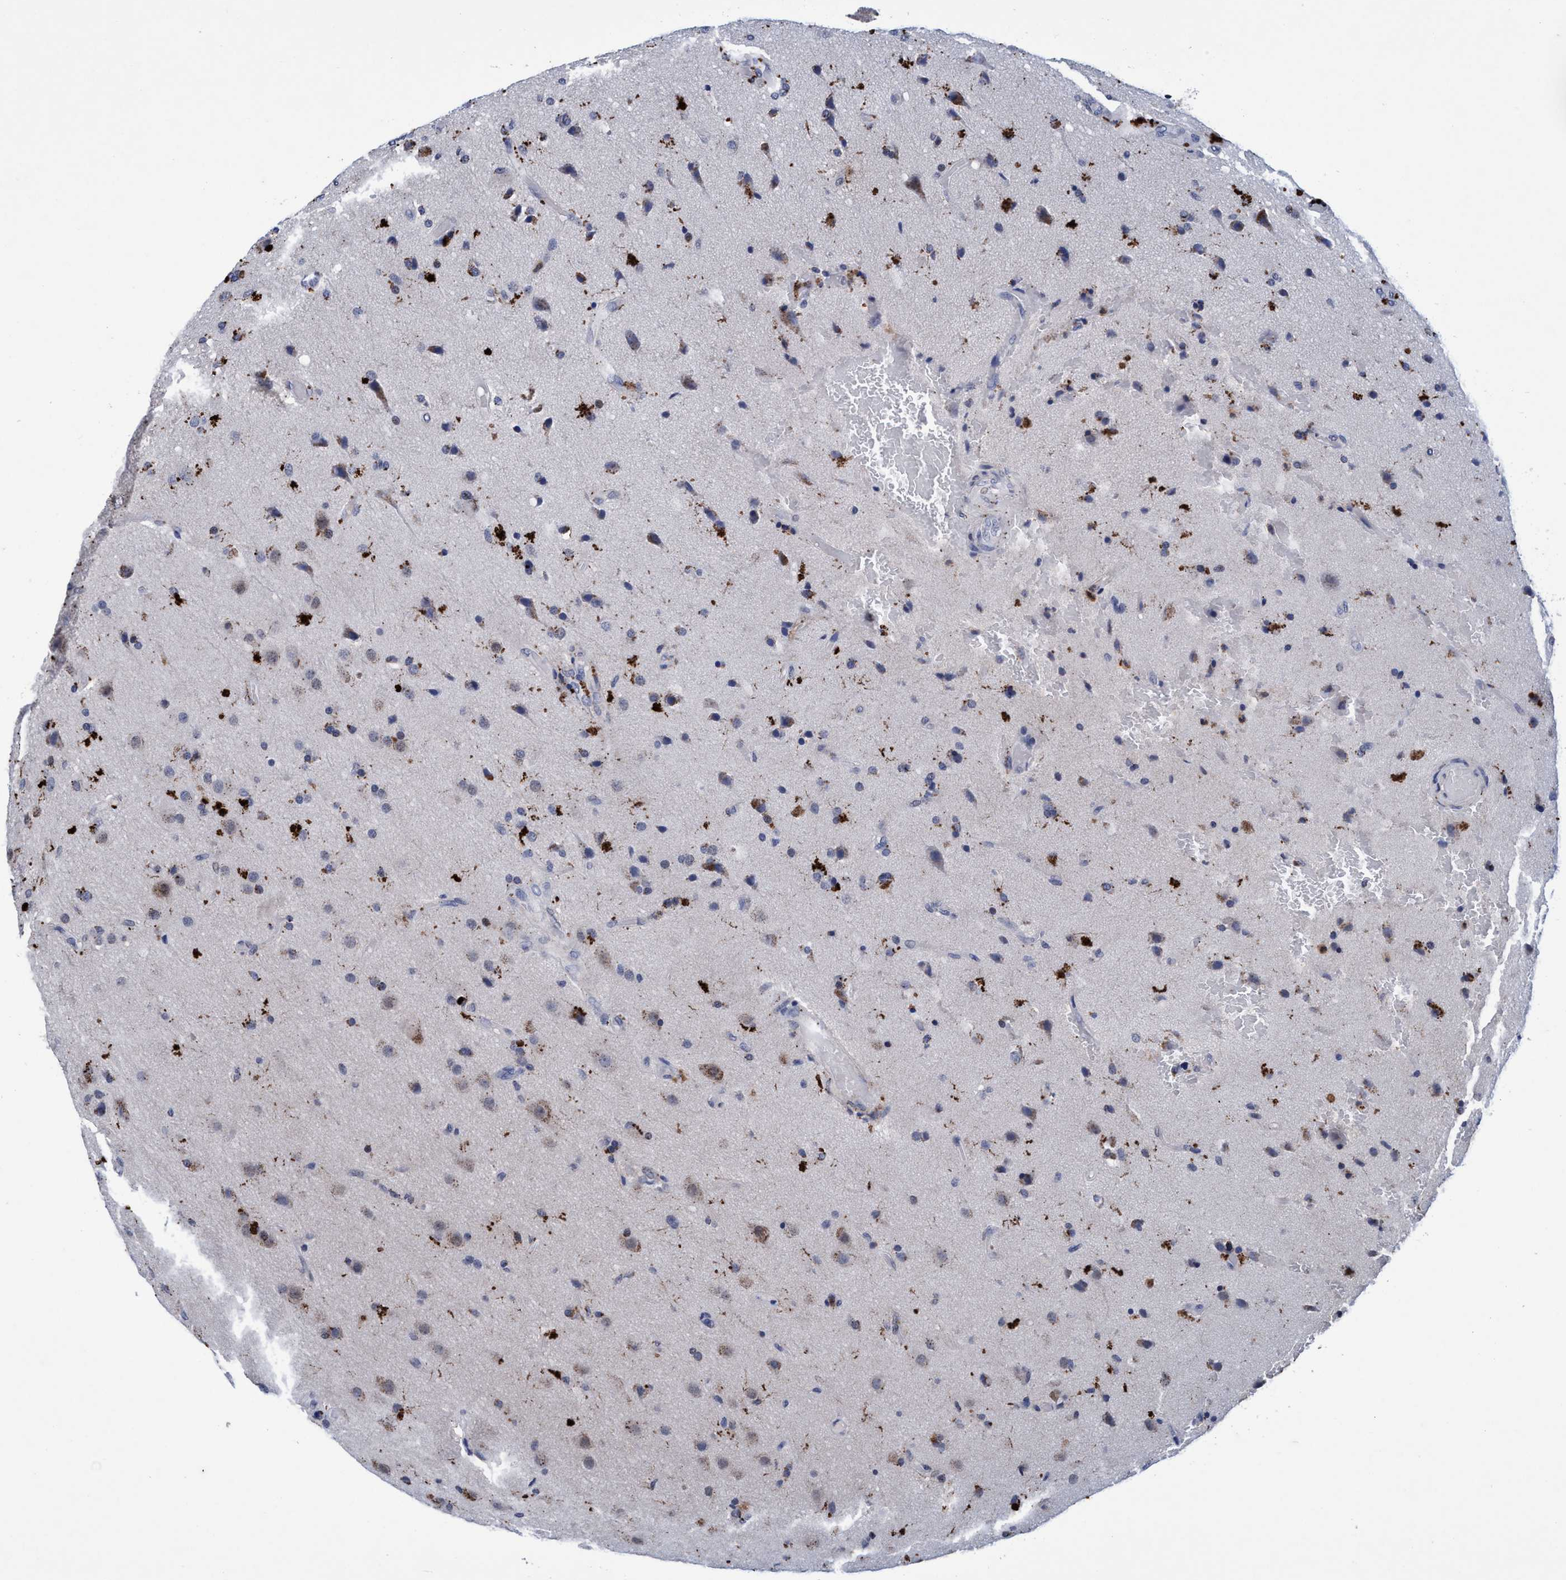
{"staining": {"intensity": "negative", "quantity": "none", "location": "none"}, "tissue": "glioma", "cell_type": "Tumor cells", "image_type": "cancer", "snomed": [{"axis": "morphology", "description": "Normal tissue, NOS"}, {"axis": "morphology", "description": "Glioma, malignant, High grade"}, {"axis": "topography", "description": "Cerebral cortex"}], "caption": "Immunohistochemistry of glioma demonstrates no expression in tumor cells.", "gene": "GRB14", "patient": {"sex": "male", "age": 77}}